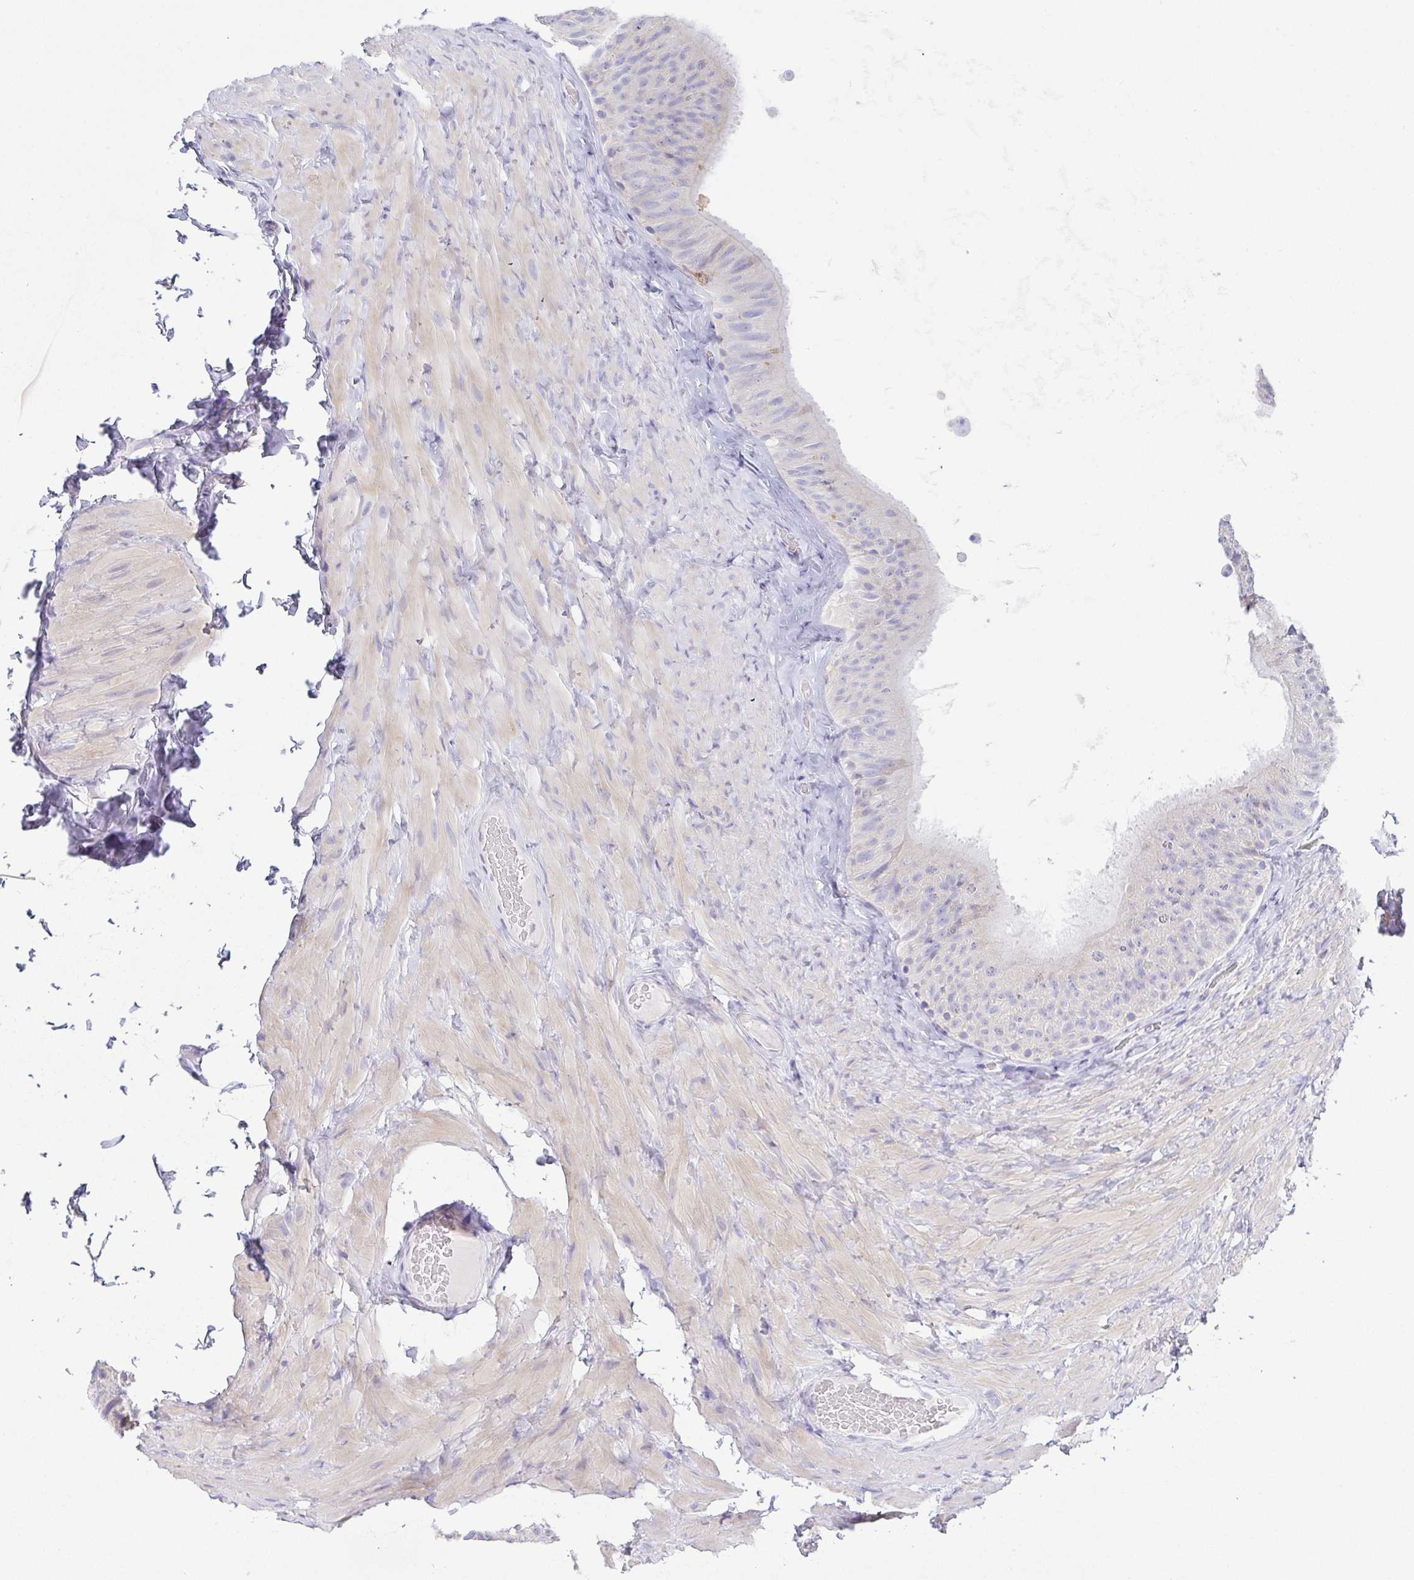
{"staining": {"intensity": "negative", "quantity": "none", "location": "none"}, "tissue": "epididymis", "cell_type": "Glandular cells", "image_type": "normal", "snomed": [{"axis": "morphology", "description": "Normal tissue, NOS"}, {"axis": "topography", "description": "Epididymis, spermatic cord, NOS"}, {"axis": "topography", "description": "Epididymis"}], "caption": "Human epididymis stained for a protein using immunohistochemistry demonstrates no expression in glandular cells.", "gene": "PKDREJ", "patient": {"sex": "male", "age": 31}}